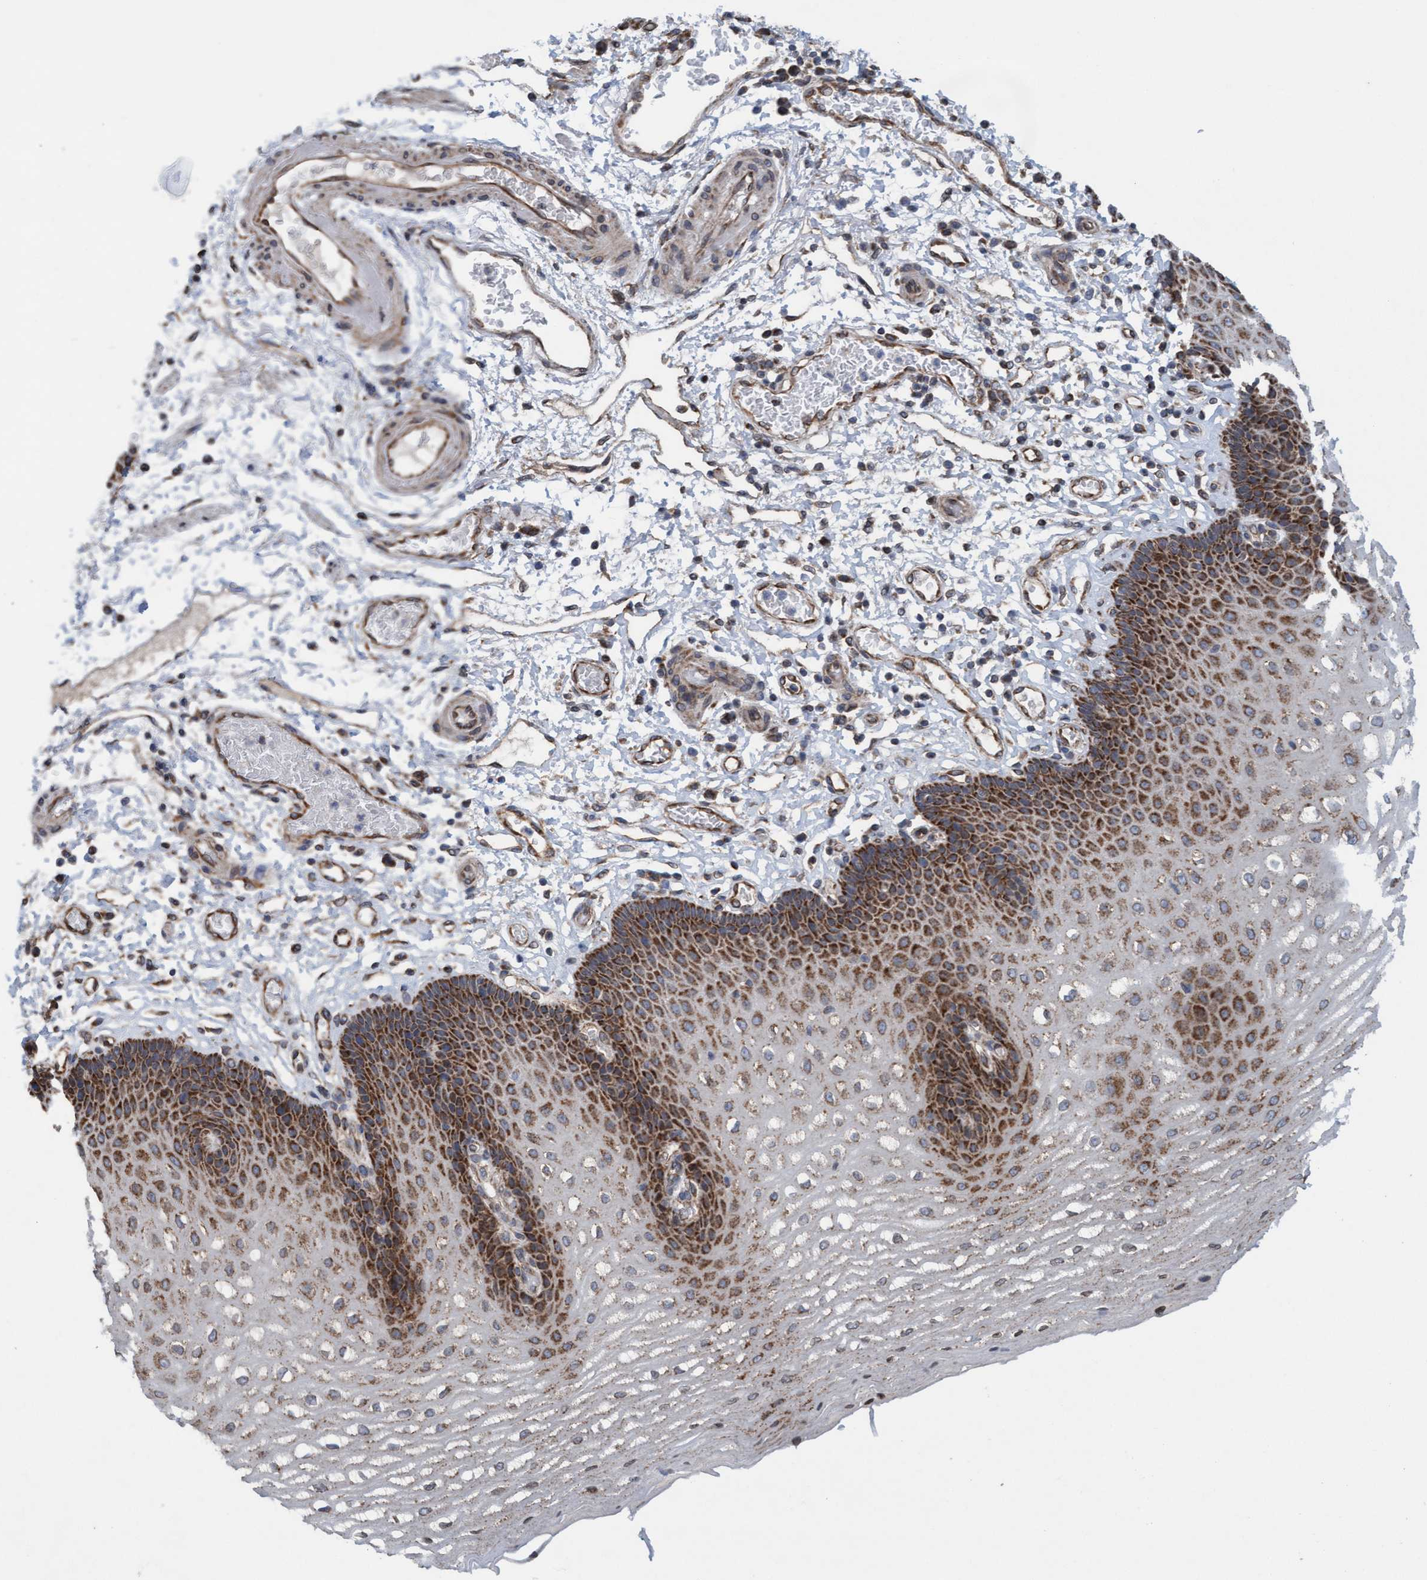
{"staining": {"intensity": "strong", "quantity": "25%-75%", "location": "cytoplasmic/membranous"}, "tissue": "esophagus", "cell_type": "Squamous epithelial cells", "image_type": "normal", "snomed": [{"axis": "morphology", "description": "Normal tissue, NOS"}, {"axis": "topography", "description": "Esophagus"}], "caption": "Human esophagus stained for a protein (brown) shows strong cytoplasmic/membranous positive staining in approximately 25%-75% of squamous epithelial cells.", "gene": "MRPS23", "patient": {"sex": "male", "age": 54}}